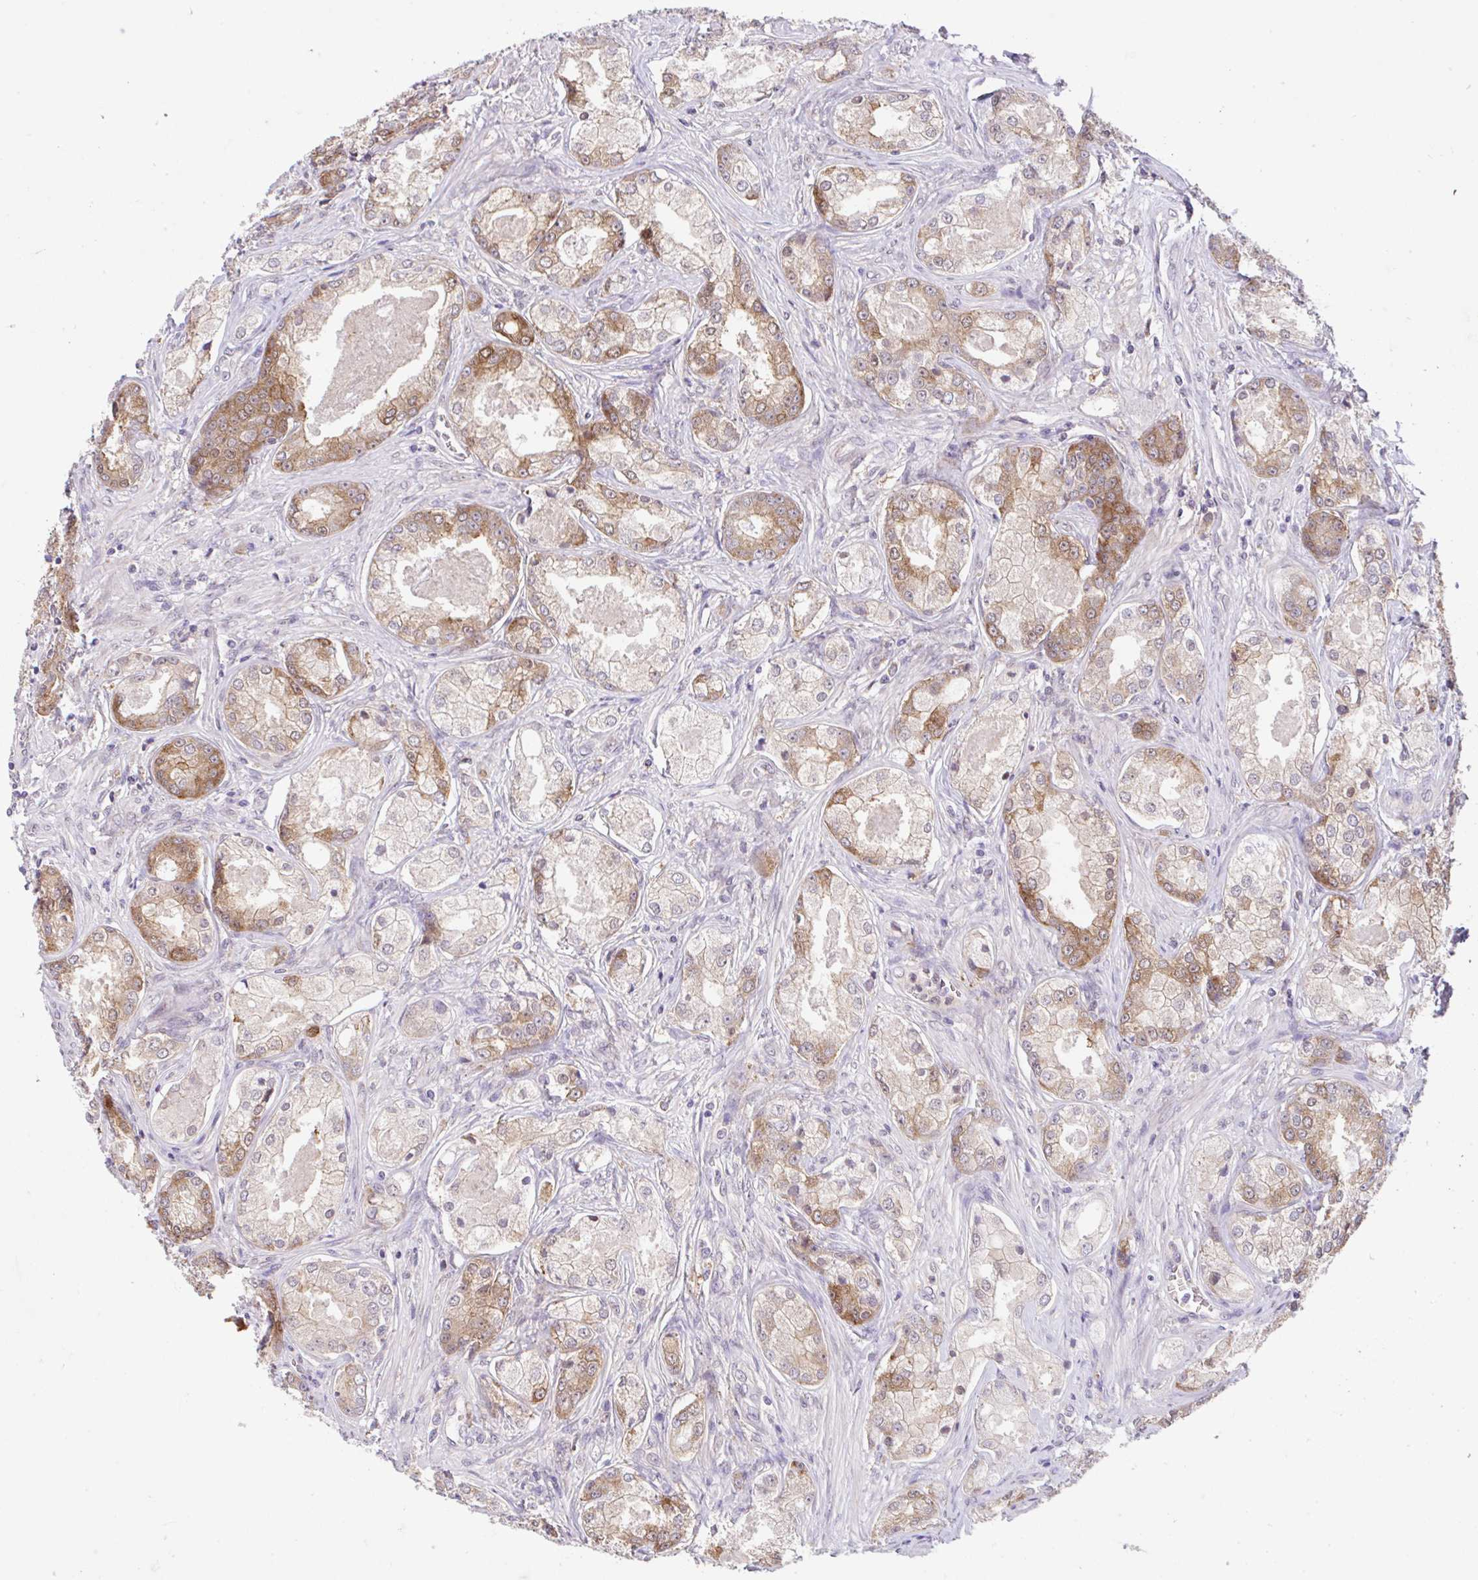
{"staining": {"intensity": "moderate", "quantity": "25%-75%", "location": "cytoplasmic/membranous"}, "tissue": "prostate cancer", "cell_type": "Tumor cells", "image_type": "cancer", "snomed": [{"axis": "morphology", "description": "Adenocarcinoma, Low grade"}, {"axis": "topography", "description": "Prostate"}], "caption": "Immunohistochemical staining of human prostate adenocarcinoma (low-grade) exhibits medium levels of moderate cytoplasmic/membranous staining in approximately 25%-75% of tumor cells.", "gene": "RALBP1", "patient": {"sex": "male", "age": 68}}